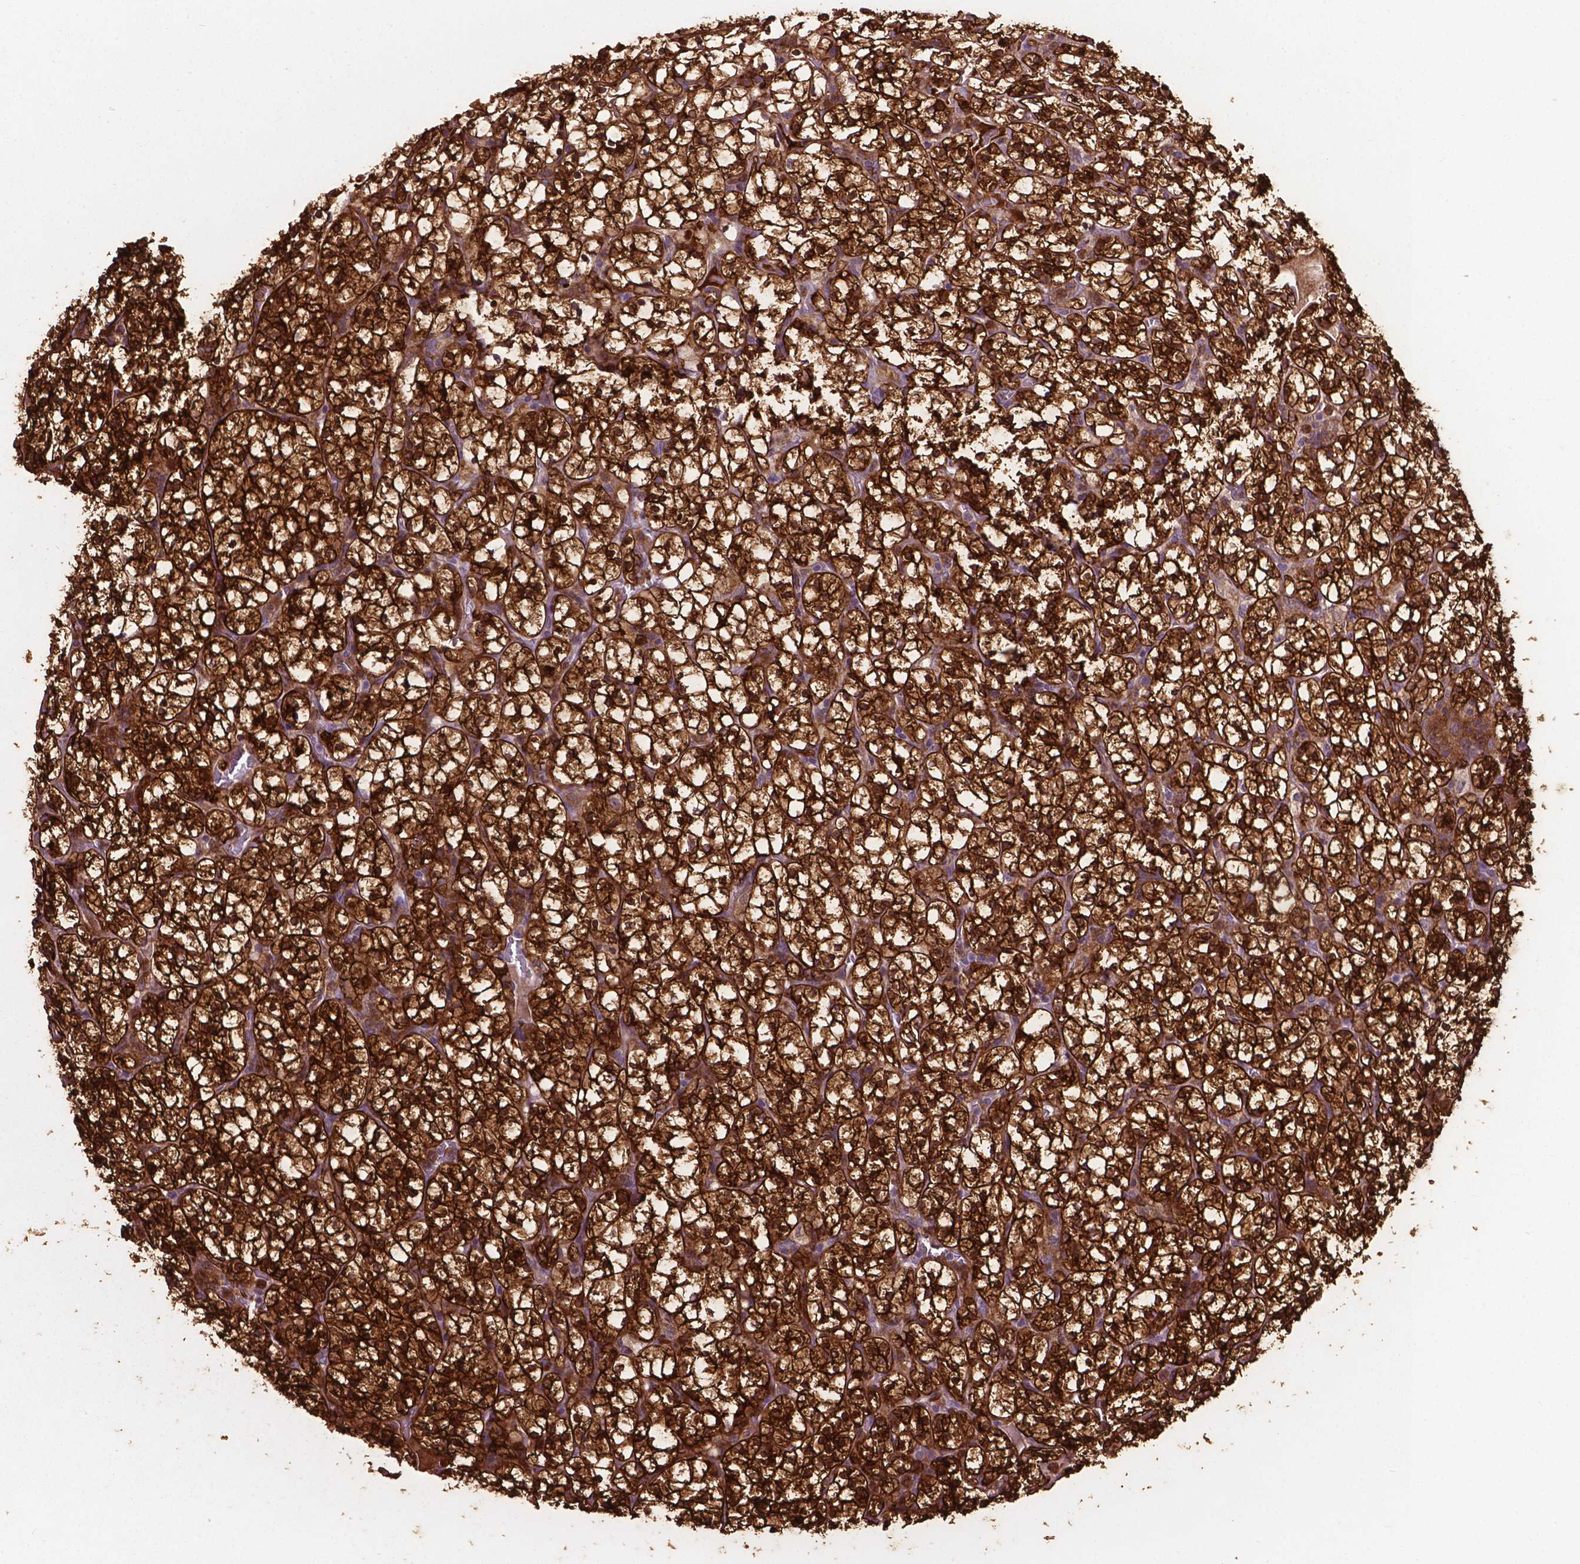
{"staining": {"intensity": "strong", "quantity": ">75%", "location": "cytoplasmic/membranous"}, "tissue": "renal cancer", "cell_type": "Tumor cells", "image_type": "cancer", "snomed": [{"axis": "morphology", "description": "Adenocarcinoma, NOS"}, {"axis": "topography", "description": "Kidney"}], "caption": "This image exhibits IHC staining of renal adenocarcinoma, with high strong cytoplasmic/membranous positivity in about >75% of tumor cells.", "gene": "SMAD3", "patient": {"sex": "female", "age": 89}}